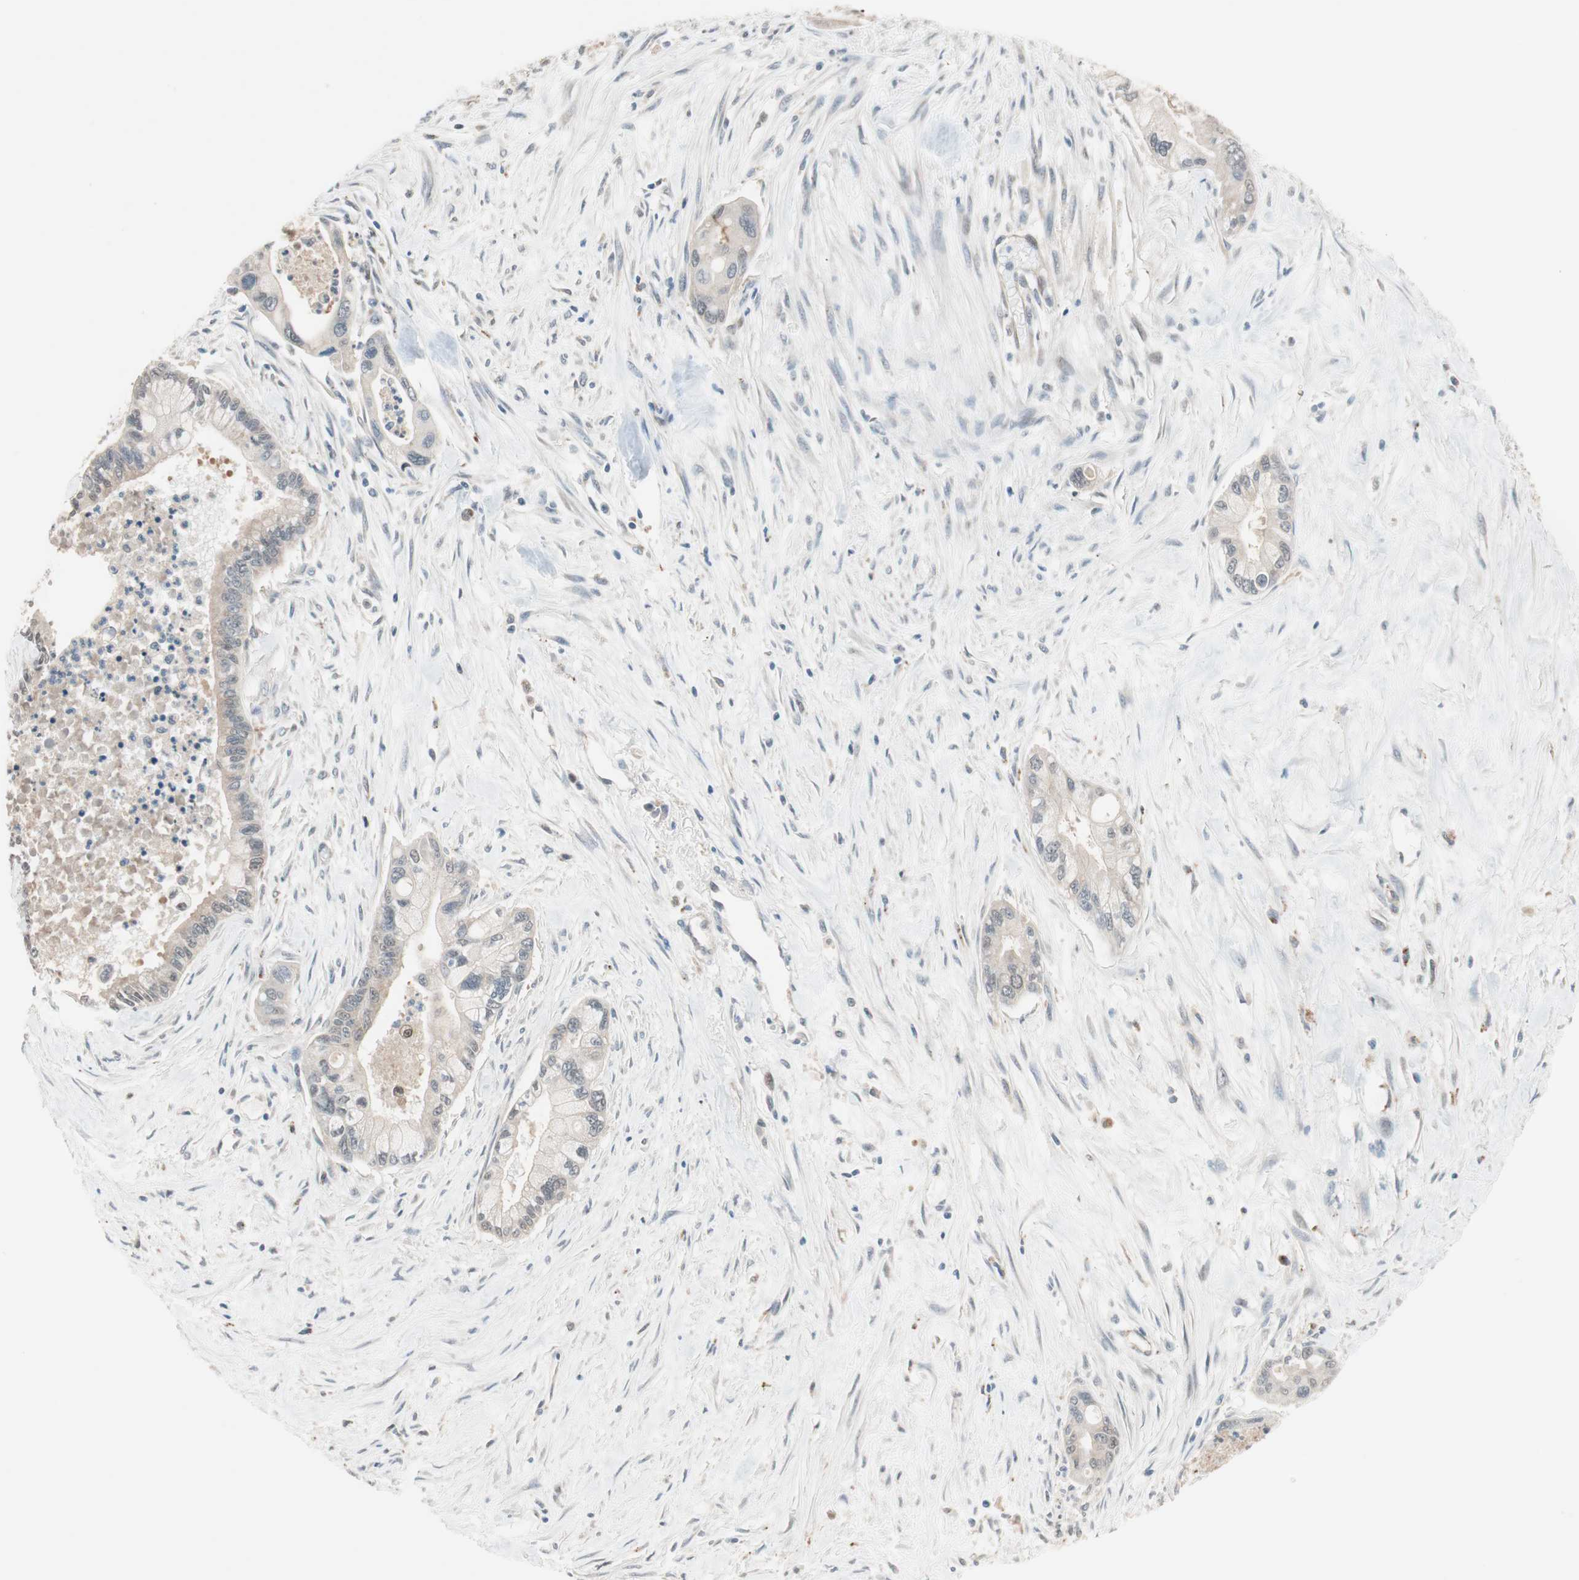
{"staining": {"intensity": "weak", "quantity": "25%-75%", "location": "cytoplasmic/membranous"}, "tissue": "pancreatic cancer", "cell_type": "Tumor cells", "image_type": "cancer", "snomed": [{"axis": "morphology", "description": "Adenocarcinoma, NOS"}, {"axis": "topography", "description": "Pancreas"}], "caption": "Immunohistochemical staining of human adenocarcinoma (pancreatic) reveals low levels of weak cytoplasmic/membranous protein positivity in approximately 25%-75% of tumor cells. The protein is stained brown, and the nuclei are stained in blue (DAB (3,3'-diaminobenzidine) IHC with brightfield microscopy, high magnification).", "gene": "PIK3R3", "patient": {"sex": "male", "age": 70}}